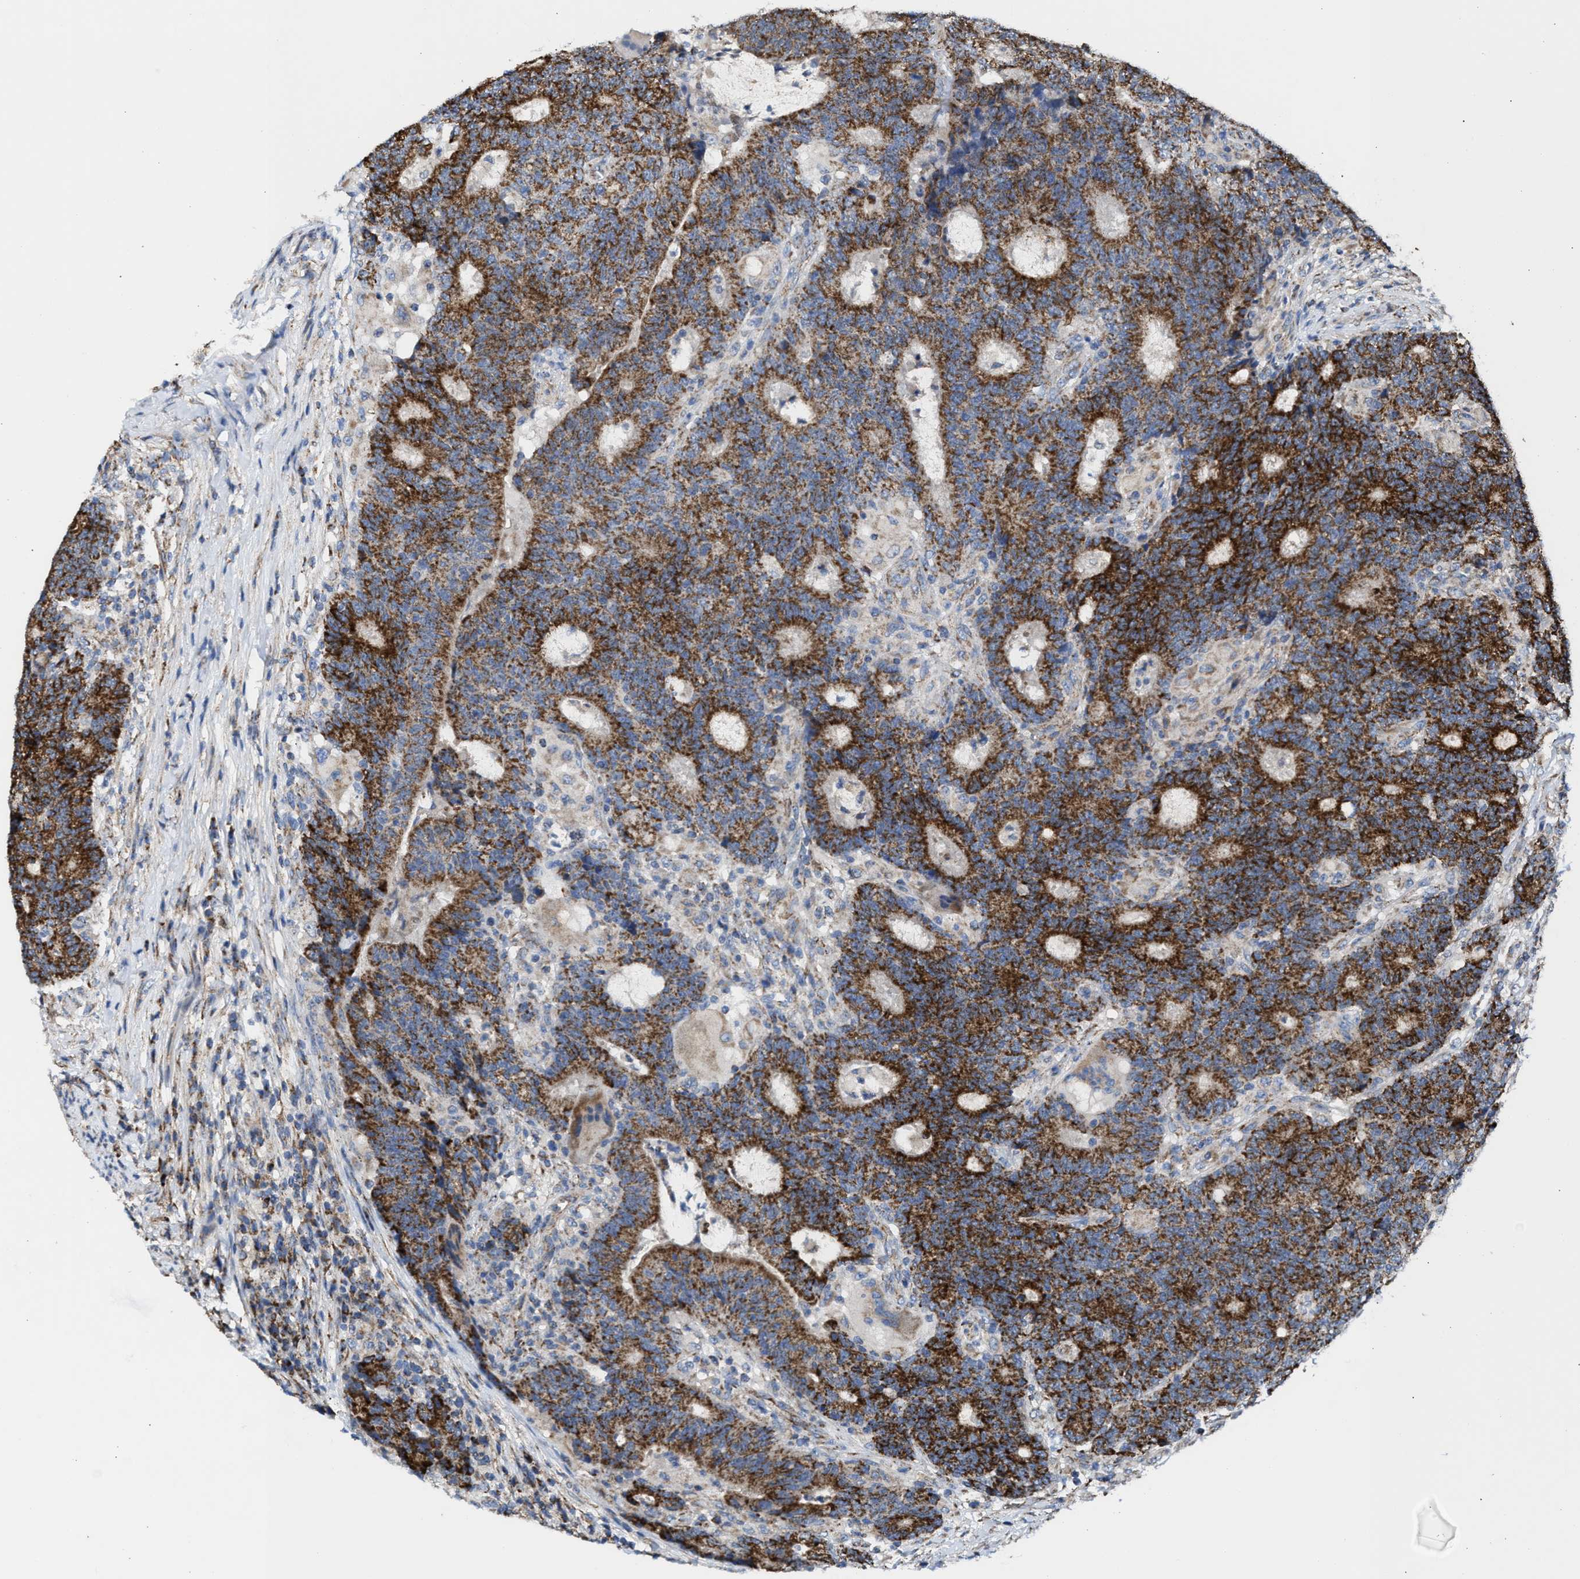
{"staining": {"intensity": "strong", "quantity": ">75%", "location": "cytoplasmic/membranous"}, "tissue": "colorectal cancer", "cell_type": "Tumor cells", "image_type": "cancer", "snomed": [{"axis": "morphology", "description": "Normal tissue, NOS"}, {"axis": "morphology", "description": "Adenocarcinoma, NOS"}, {"axis": "topography", "description": "Colon"}], "caption": "Immunohistochemical staining of colorectal cancer (adenocarcinoma) exhibits high levels of strong cytoplasmic/membranous staining in approximately >75% of tumor cells.", "gene": "MECR", "patient": {"sex": "female", "age": 75}}